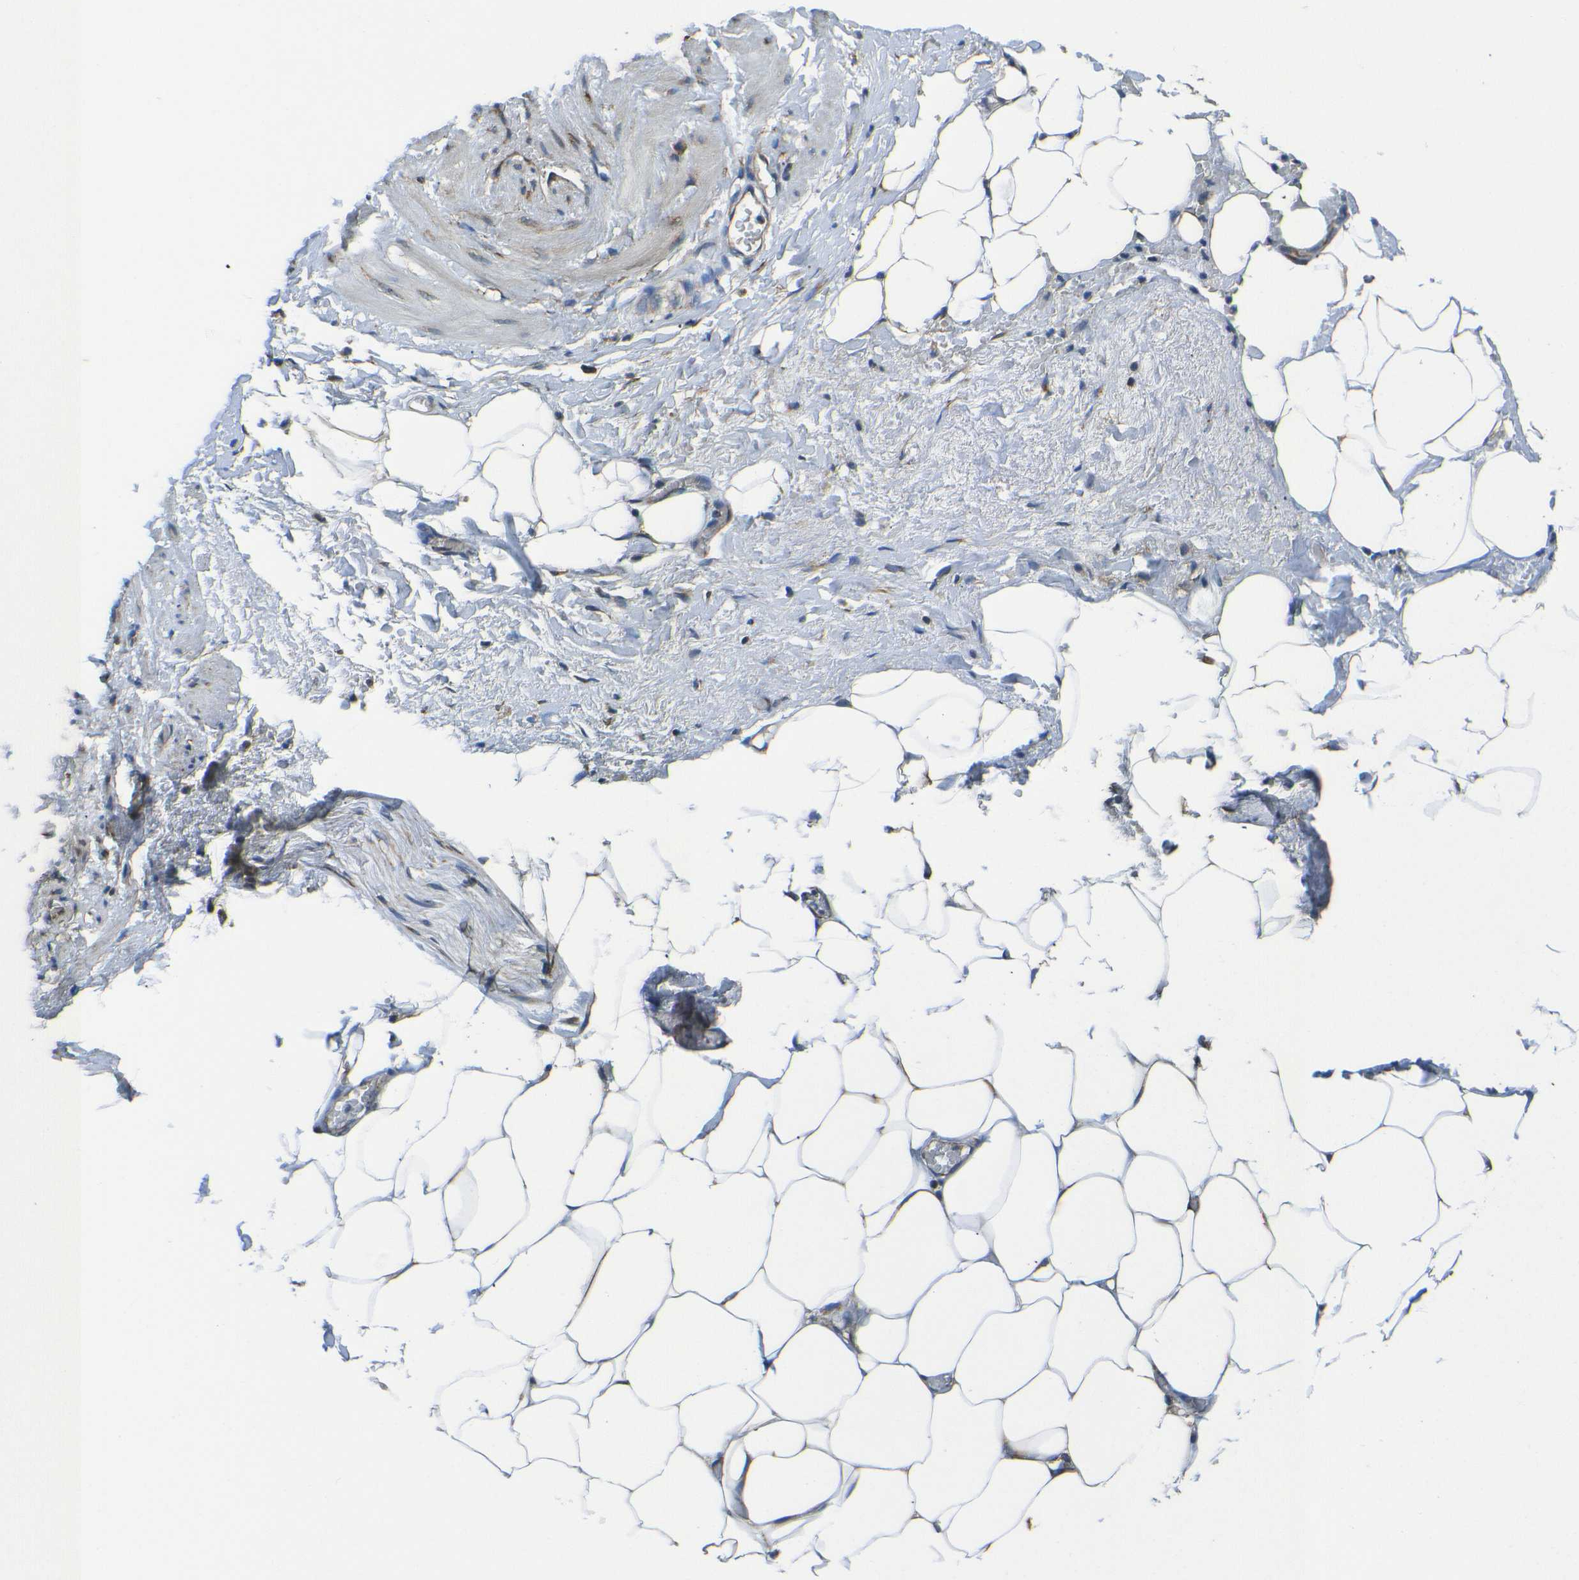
{"staining": {"intensity": "weak", "quantity": ">75%", "location": "cytoplasmic/membranous"}, "tissue": "adipose tissue", "cell_type": "Adipocytes", "image_type": "normal", "snomed": [{"axis": "morphology", "description": "Normal tissue, NOS"}, {"axis": "topography", "description": "Soft tissue"}, {"axis": "topography", "description": "Vascular tissue"}], "caption": "This micrograph shows immunohistochemistry staining of normal human adipose tissue, with low weak cytoplasmic/membranous positivity in approximately >75% of adipocytes.", "gene": "RPSA", "patient": {"sex": "female", "age": 35}}